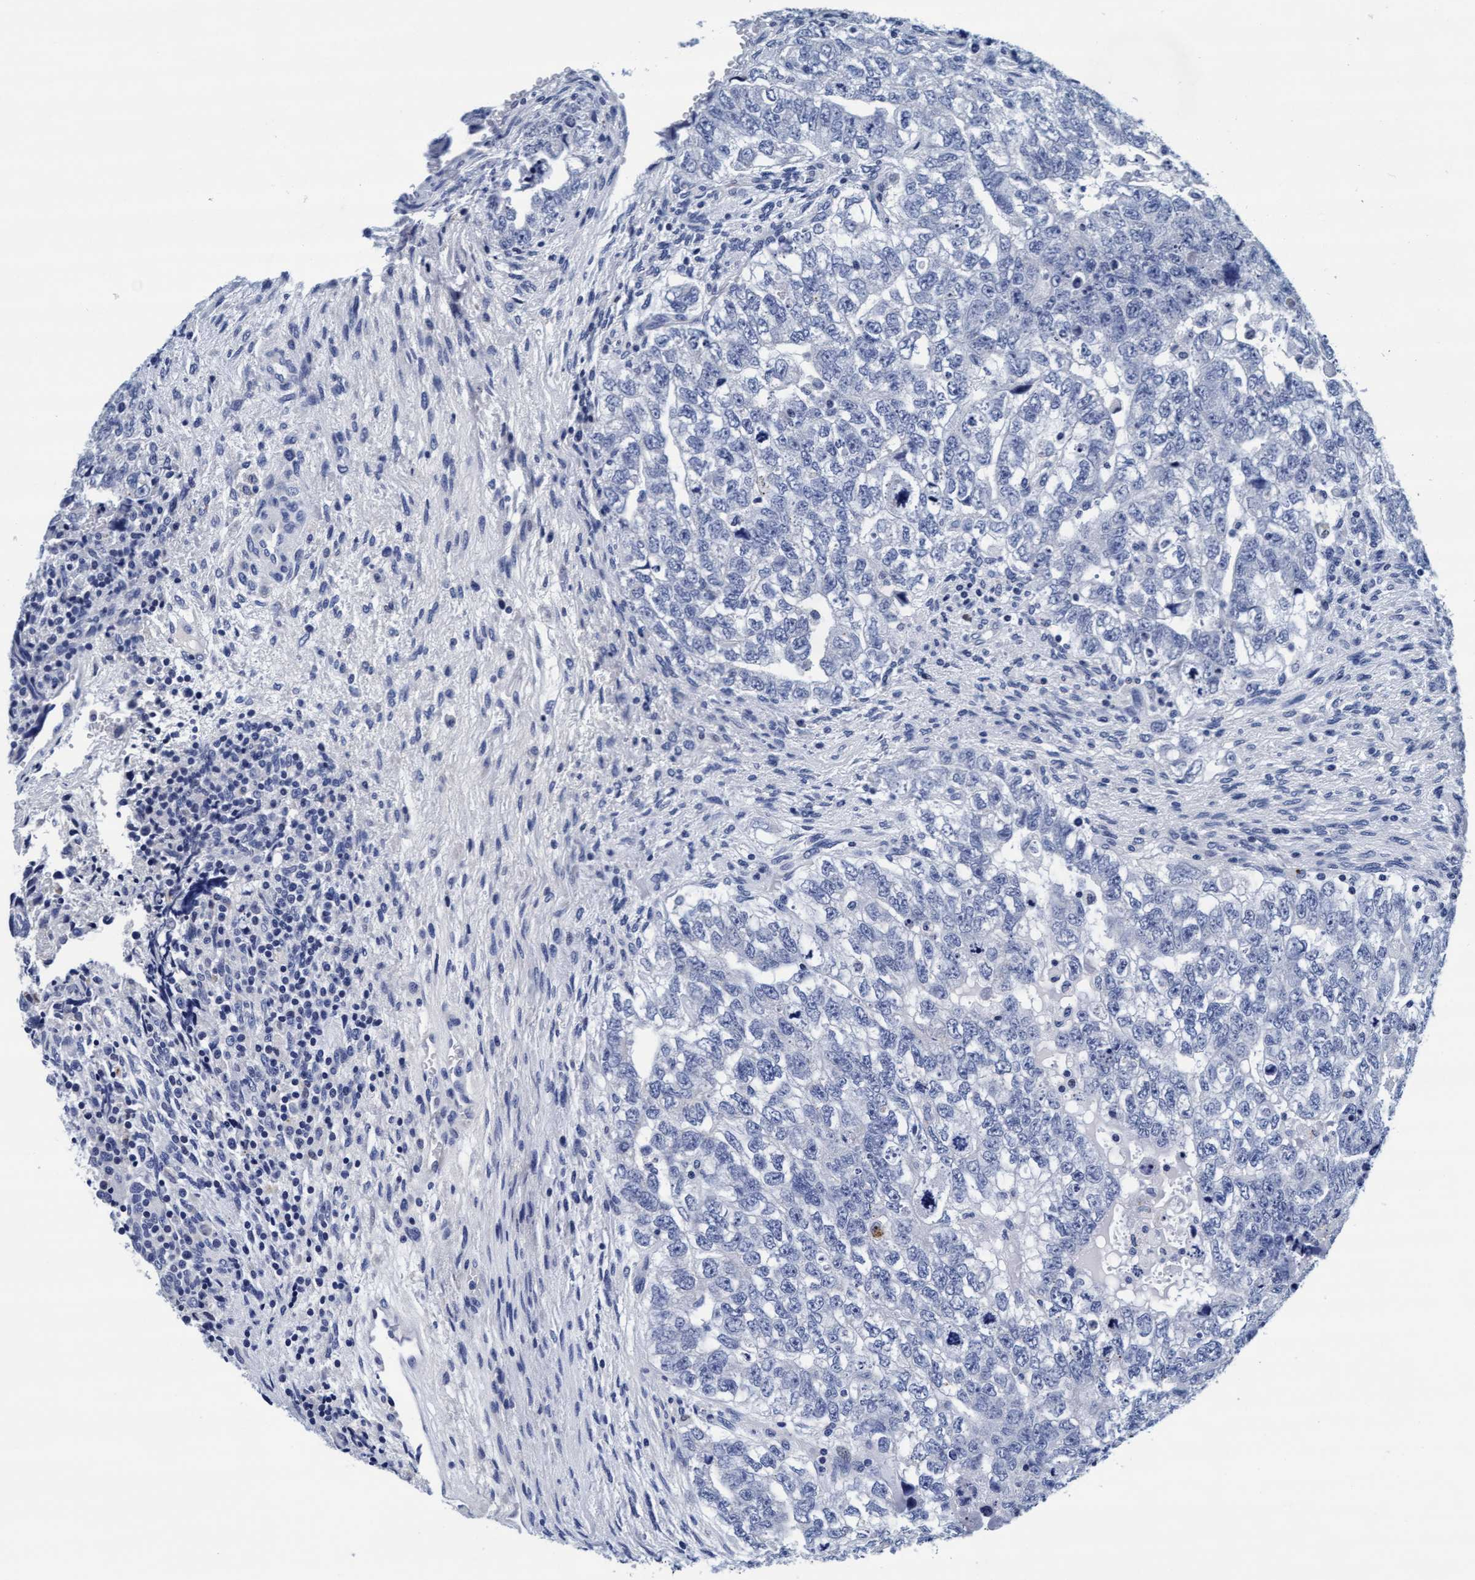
{"staining": {"intensity": "negative", "quantity": "none", "location": "none"}, "tissue": "testis cancer", "cell_type": "Tumor cells", "image_type": "cancer", "snomed": [{"axis": "morphology", "description": "Carcinoma, Embryonal, NOS"}, {"axis": "topography", "description": "Testis"}], "caption": "Testis embryonal carcinoma was stained to show a protein in brown. There is no significant expression in tumor cells.", "gene": "ARSG", "patient": {"sex": "male", "age": 36}}